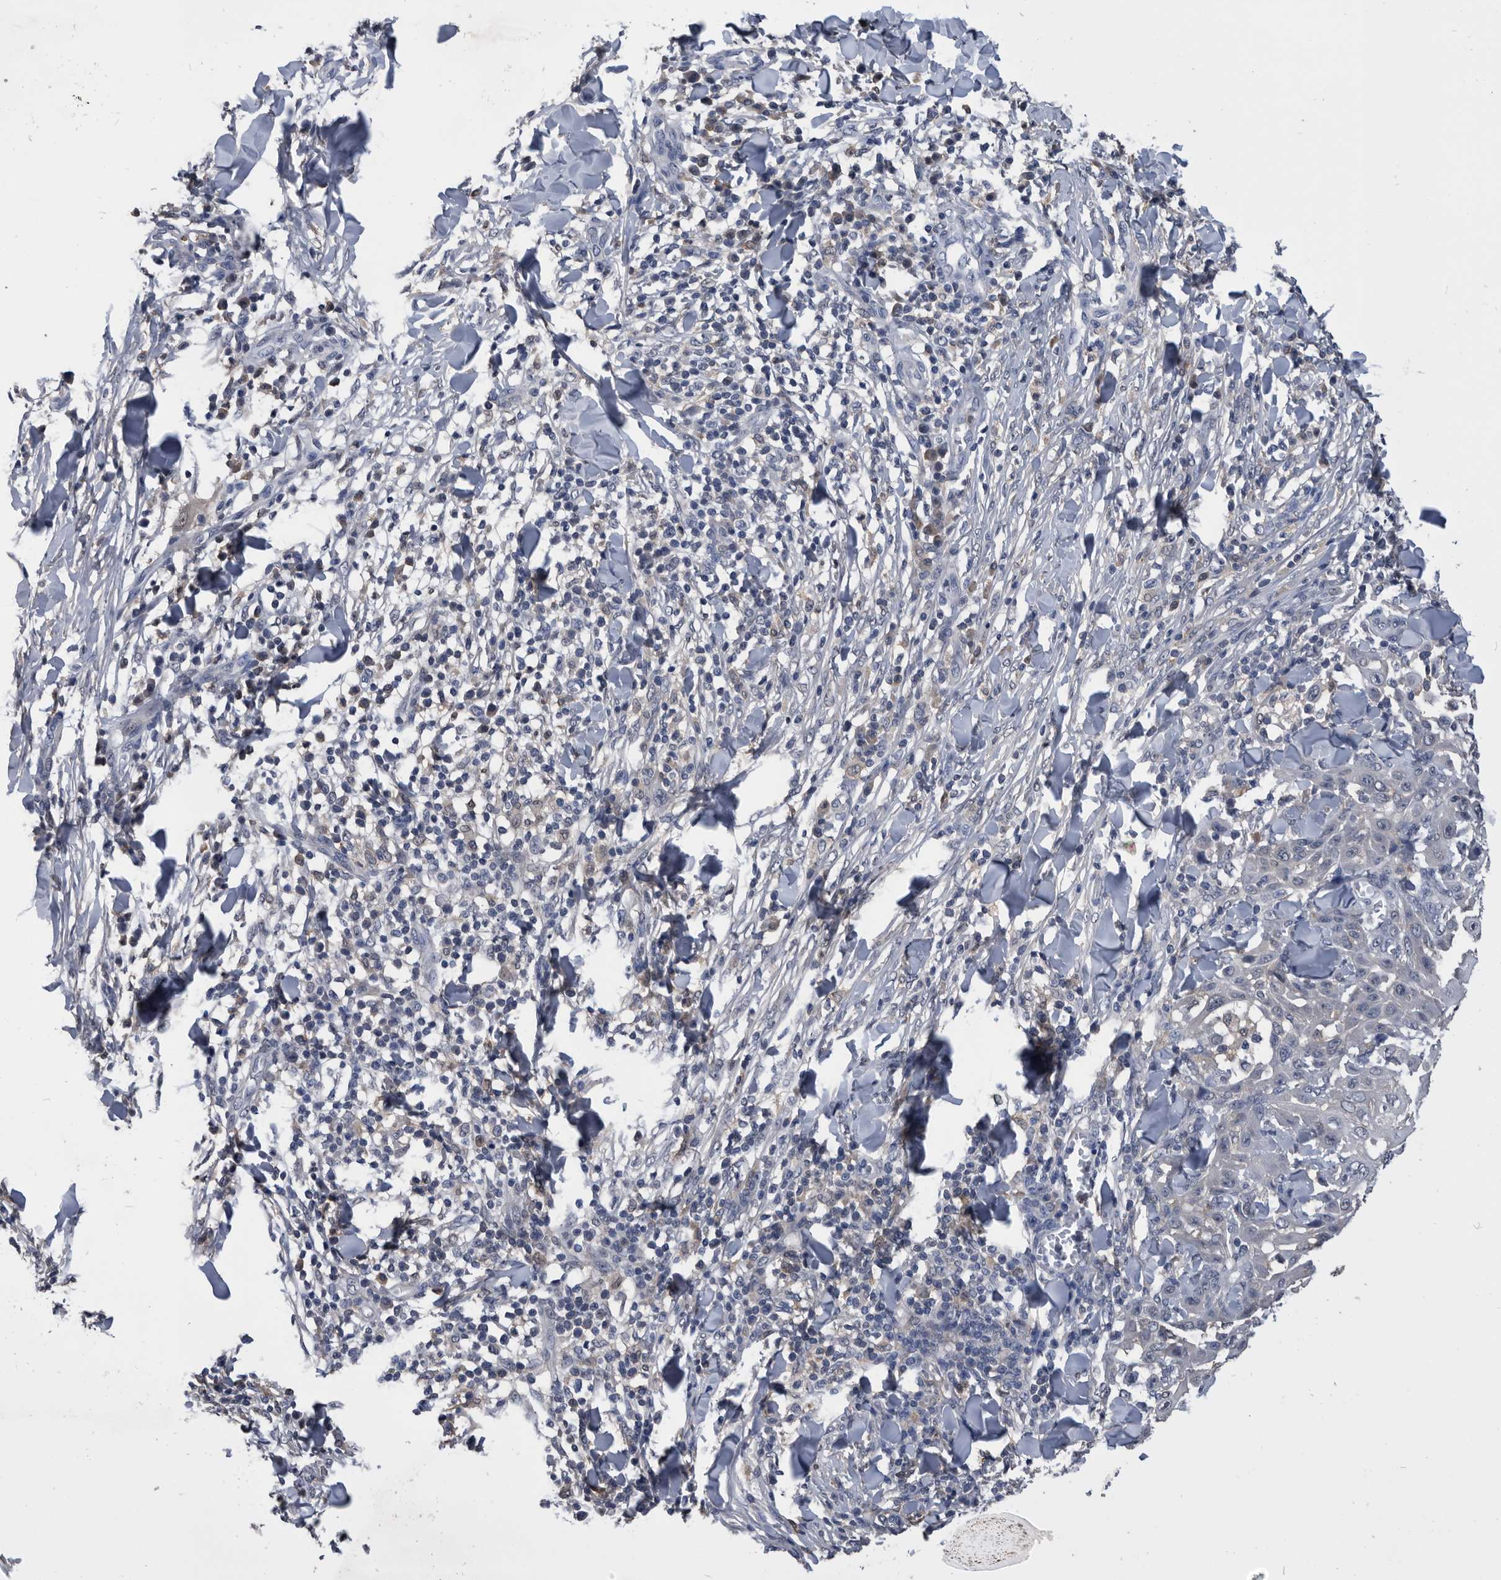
{"staining": {"intensity": "negative", "quantity": "none", "location": "none"}, "tissue": "skin cancer", "cell_type": "Tumor cells", "image_type": "cancer", "snomed": [{"axis": "morphology", "description": "Squamous cell carcinoma, NOS"}, {"axis": "topography", "description": "Skin"}], "caption": "High magnification brightfield microscopy of skin squamous cell carcinoma stained with DAB (brown) and counterstained with hematoxylin (blue): tumor cells show no significant staining.", "gene": "PDXK", "patient": {"sex": "male", "age": 24}}